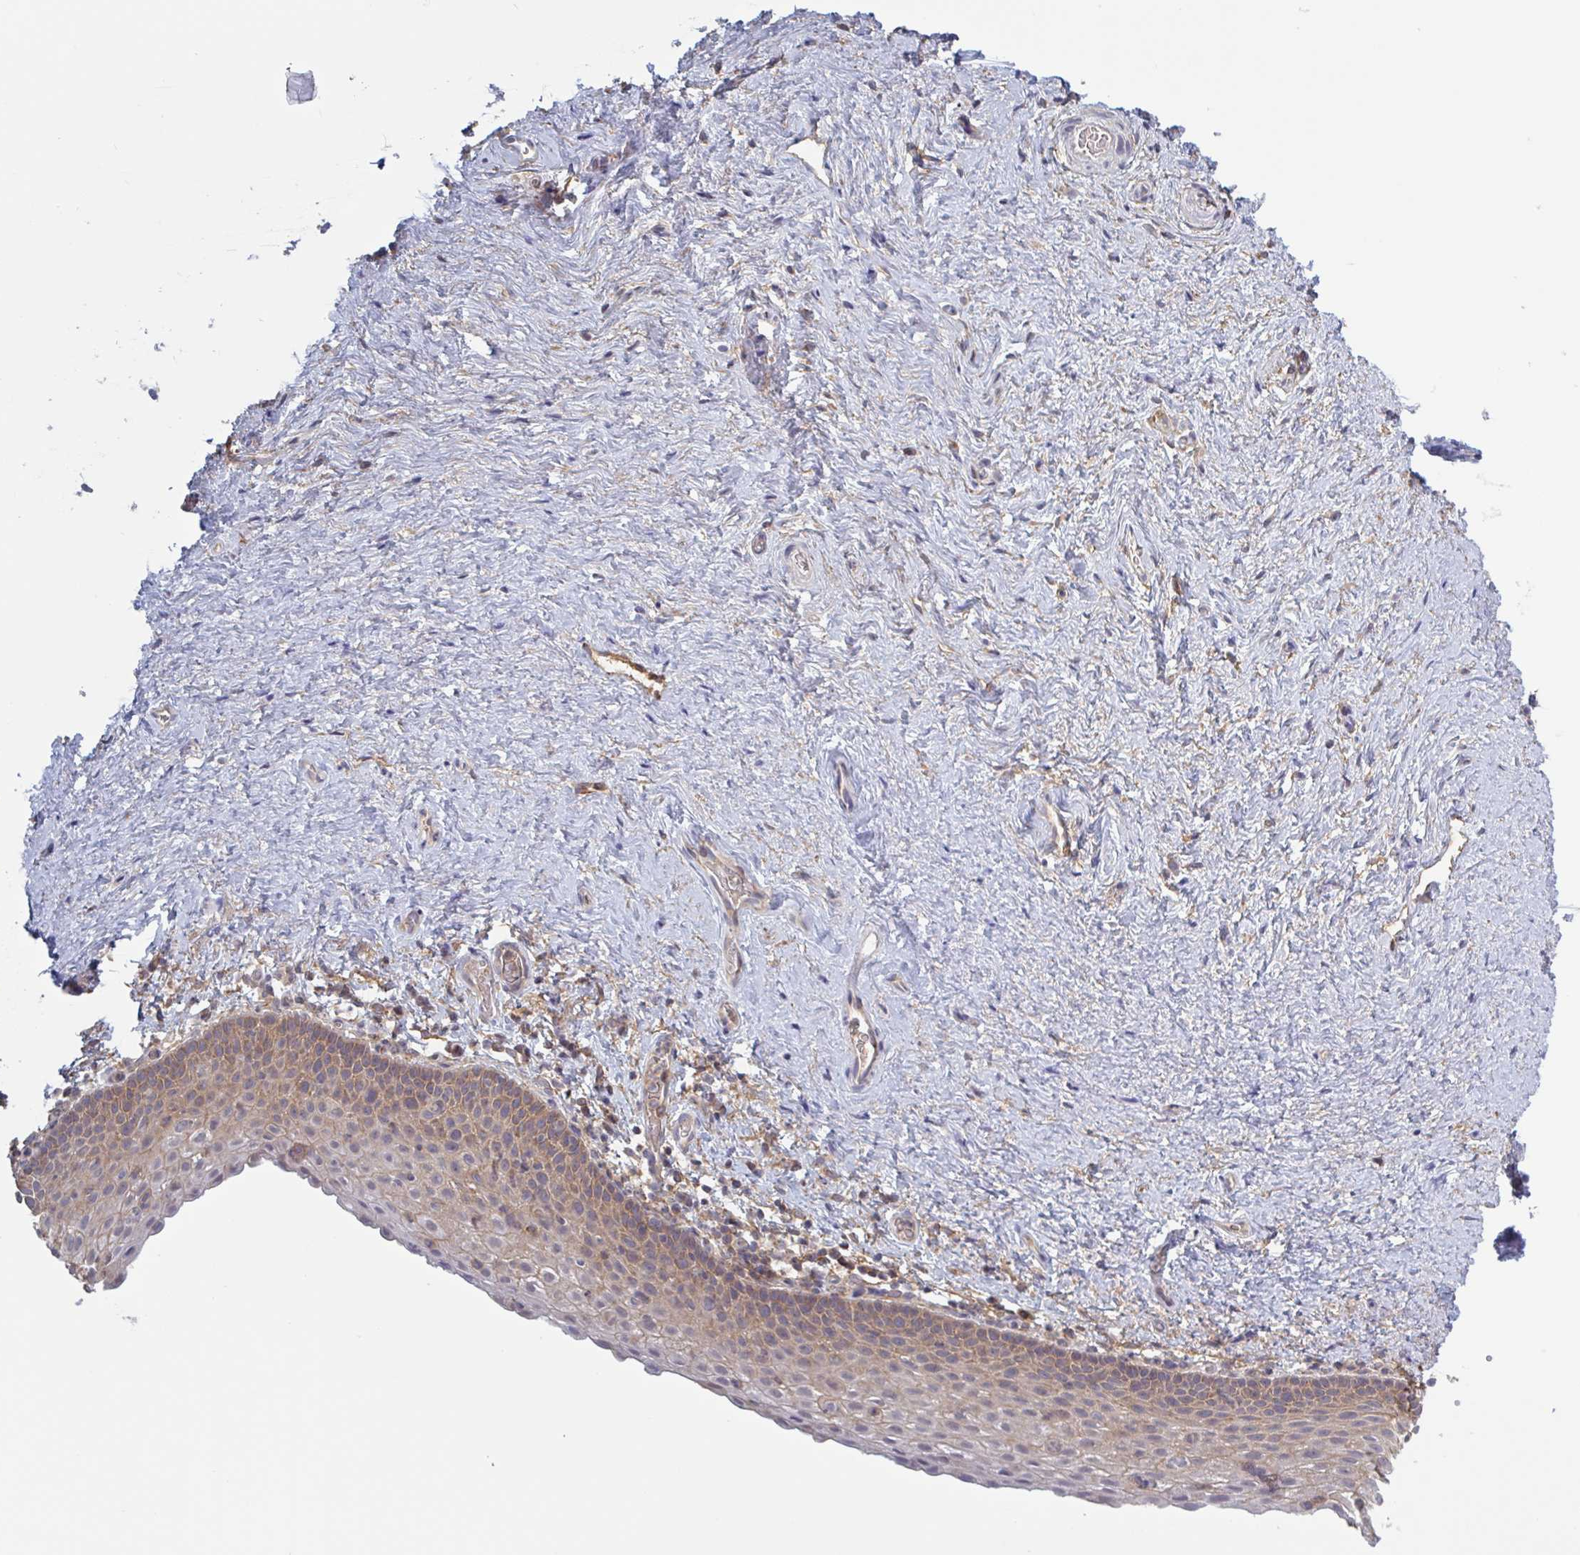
{"staining": {"intensity": "weak", "quantity": "25%-75%", "location": "cytoplasmic/membranous"}, "tissue": "vagina", "cell_type": "Squamous epithelial cells", "image_type": "normal", "snomed": [{"axis": "morphology", "description": "Normal tissue, NOS"}, {"axis": "topography", "description": "Vagina"}], "caption": "Protein expression analysis of benign vagina reveals weak cytoplasmic/membranous staining in approximately 25%-75% of squamous epithelial cells. The protein of interest is stained brown, and the nuclei are stained in blue (DAB (3,3'-diaminobenzidine) IHC with brightfield microscopy, high magnification).", "gene": "SURF1", "patient": {"sex": "female", "age": 61}}